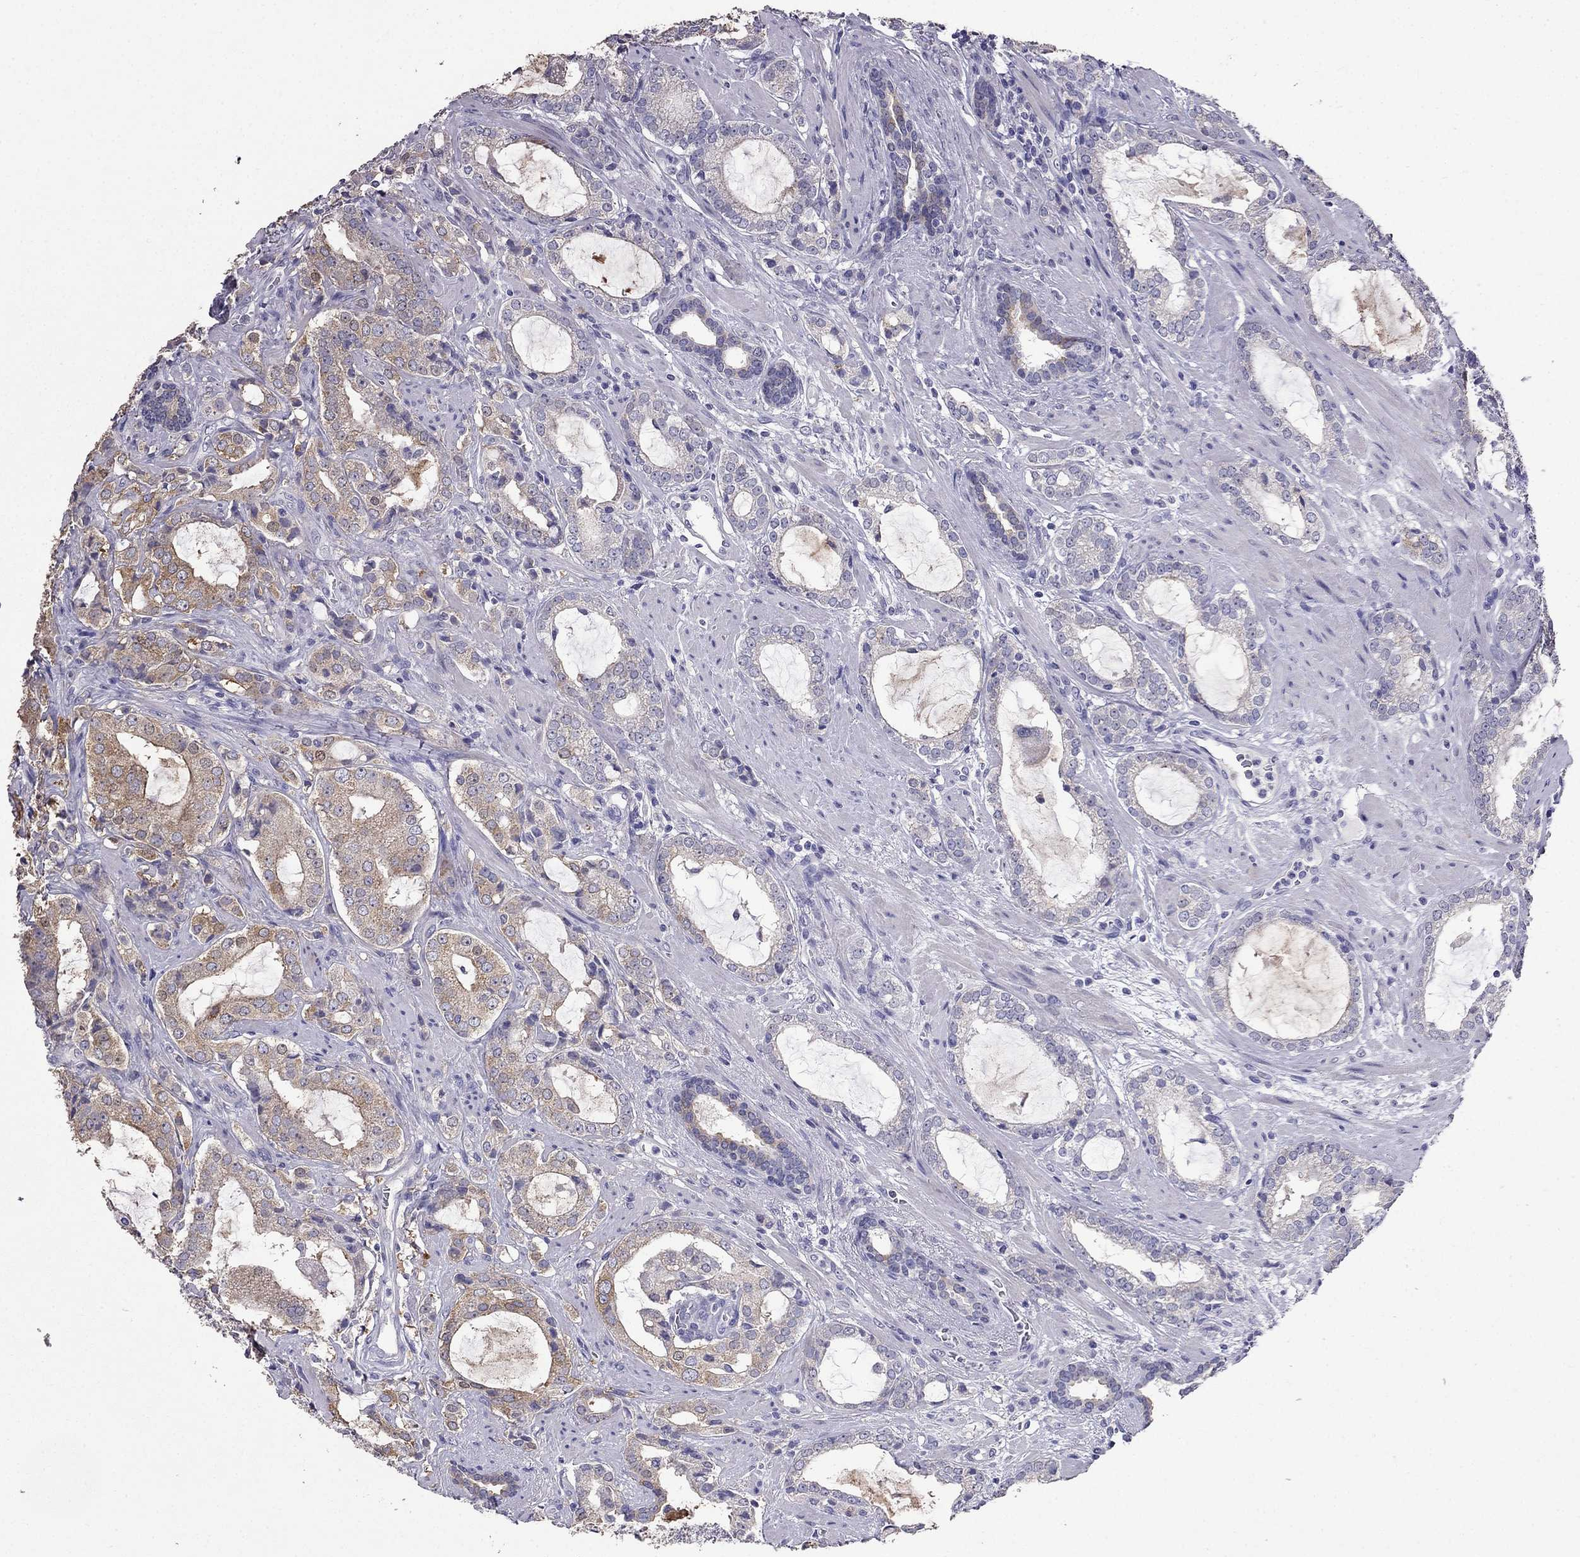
{"staining": {"intensity": "weak", "quantity": "25%-75%", "location": "cytoplasmic/membranous"}, "tissue": "prostate cancer", "cell_type": "Tumor cells", "image_type": "cancer", "snomed": [{"axis": "morphology", "description": "Adenocarcinoma, NOS"}, {"axis": "topography", "description": "Prostate"}], "caption": "A micrograph of prostate adenocarcinoma stained for a protein reveals weak cytoplasmic/membranous brown staining in tumor cells.", "gene": "AK5", "patient": {"sex": "male", "age": 66}}